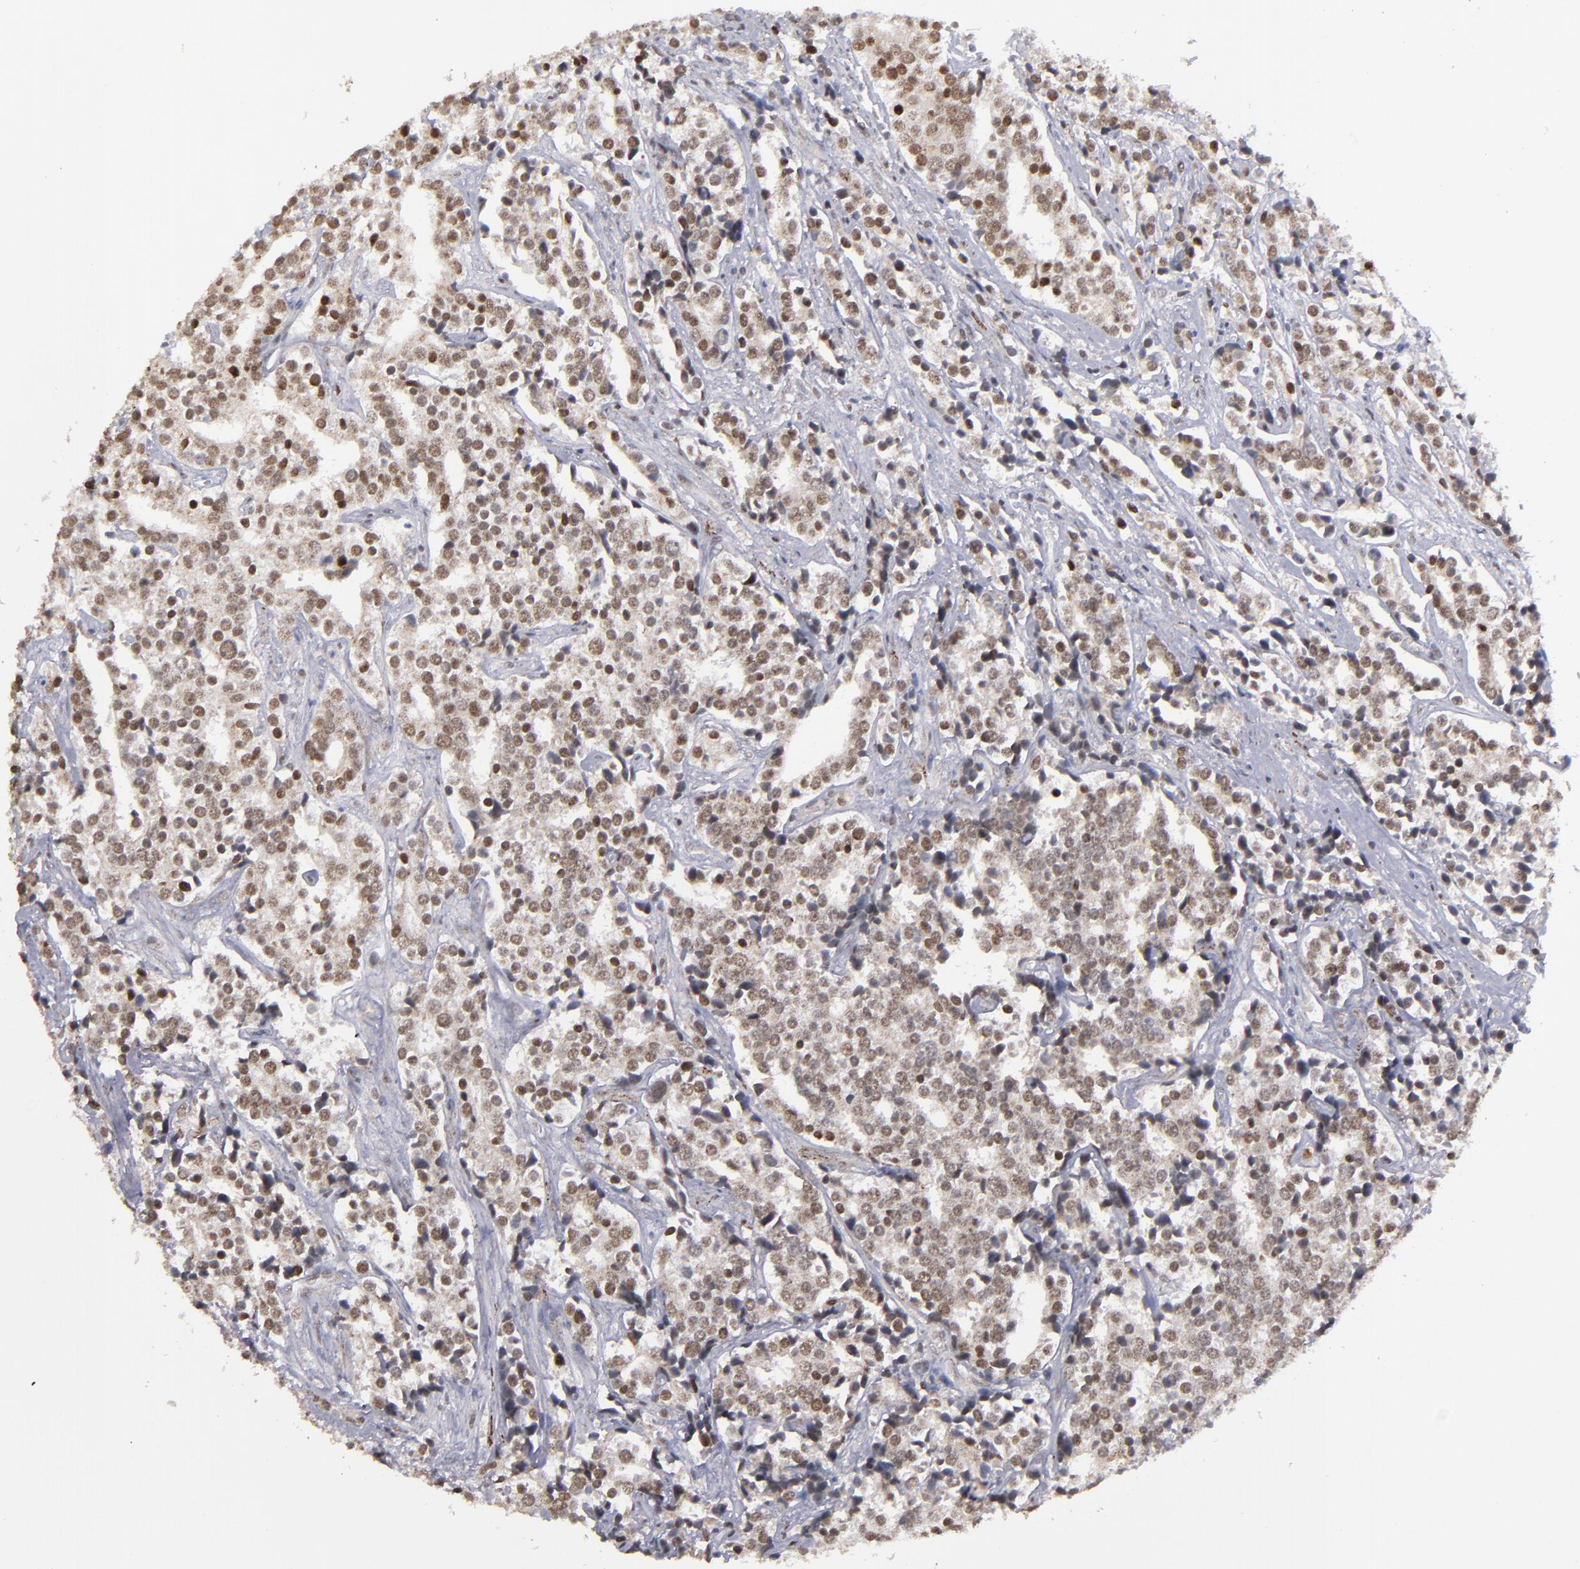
{"staining": {"intensity": "weak", "quantity": ">75%", "location": "nuclear"}, "tissue": "prostate cancer", "cell_type": "Tumor cells", "image_type": "cancer", "snomed": [{"axis": "morphology", "description": "Adenocarcinoma, High grade"}, {"axis": "topography", "description": "Prostate"}], "caption": "Prostate cancer (high-grade adenocarcinoma) stained with immunohistochemistry (IHC) reveals weak nuclear expression in approximately >75% of tumor cells.", "gene": "RREB1", "patient": {"sex": "male", "age": 71}}